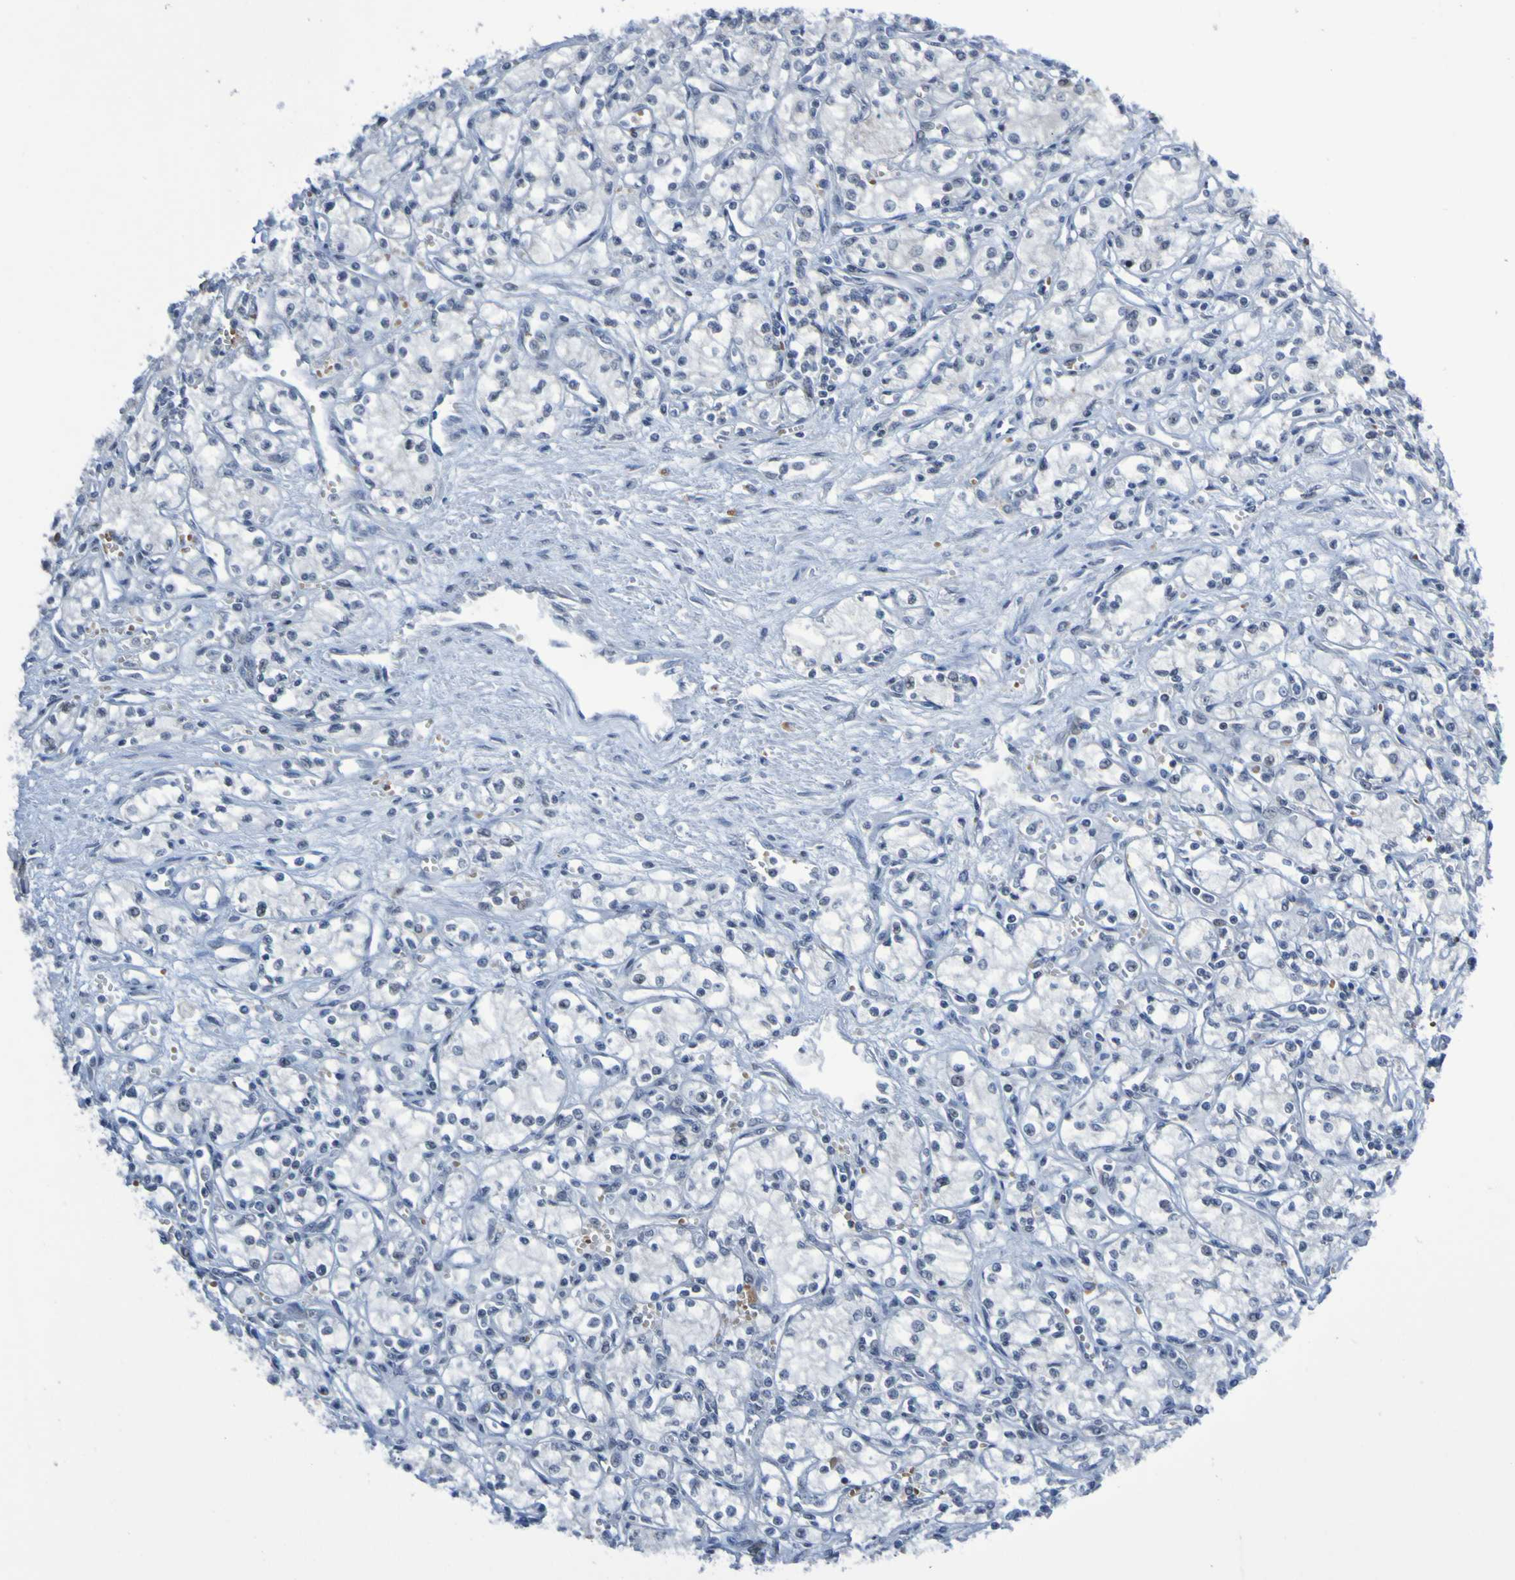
{"staining": {"intensity": "negative", "quantity": "none", "location": "none"}, "tissue": "renal cancer", "cell_type": "Tumor cells", "image_type": "cancer", "snomed": [{"axis": "morphology", "description": "Normal tissue, NOS"}, {"axis": "morphology", "description": "Adenocarcinoma, NOS"}, {"axis": "topography", "description": "Kidney"}], "caption": "A high-resolution photomicrograph shows immunohistochemistry staining of renal cancer (adenocarcinoma), which shows no significant staining in tumor cells. (Stains: DAB IHC with hematoxylin counter stain, Microscopy: brightfield microscopy at high magnification).", "gene": "PCGF1", "patient": {"sex": "male", "age": 59}}